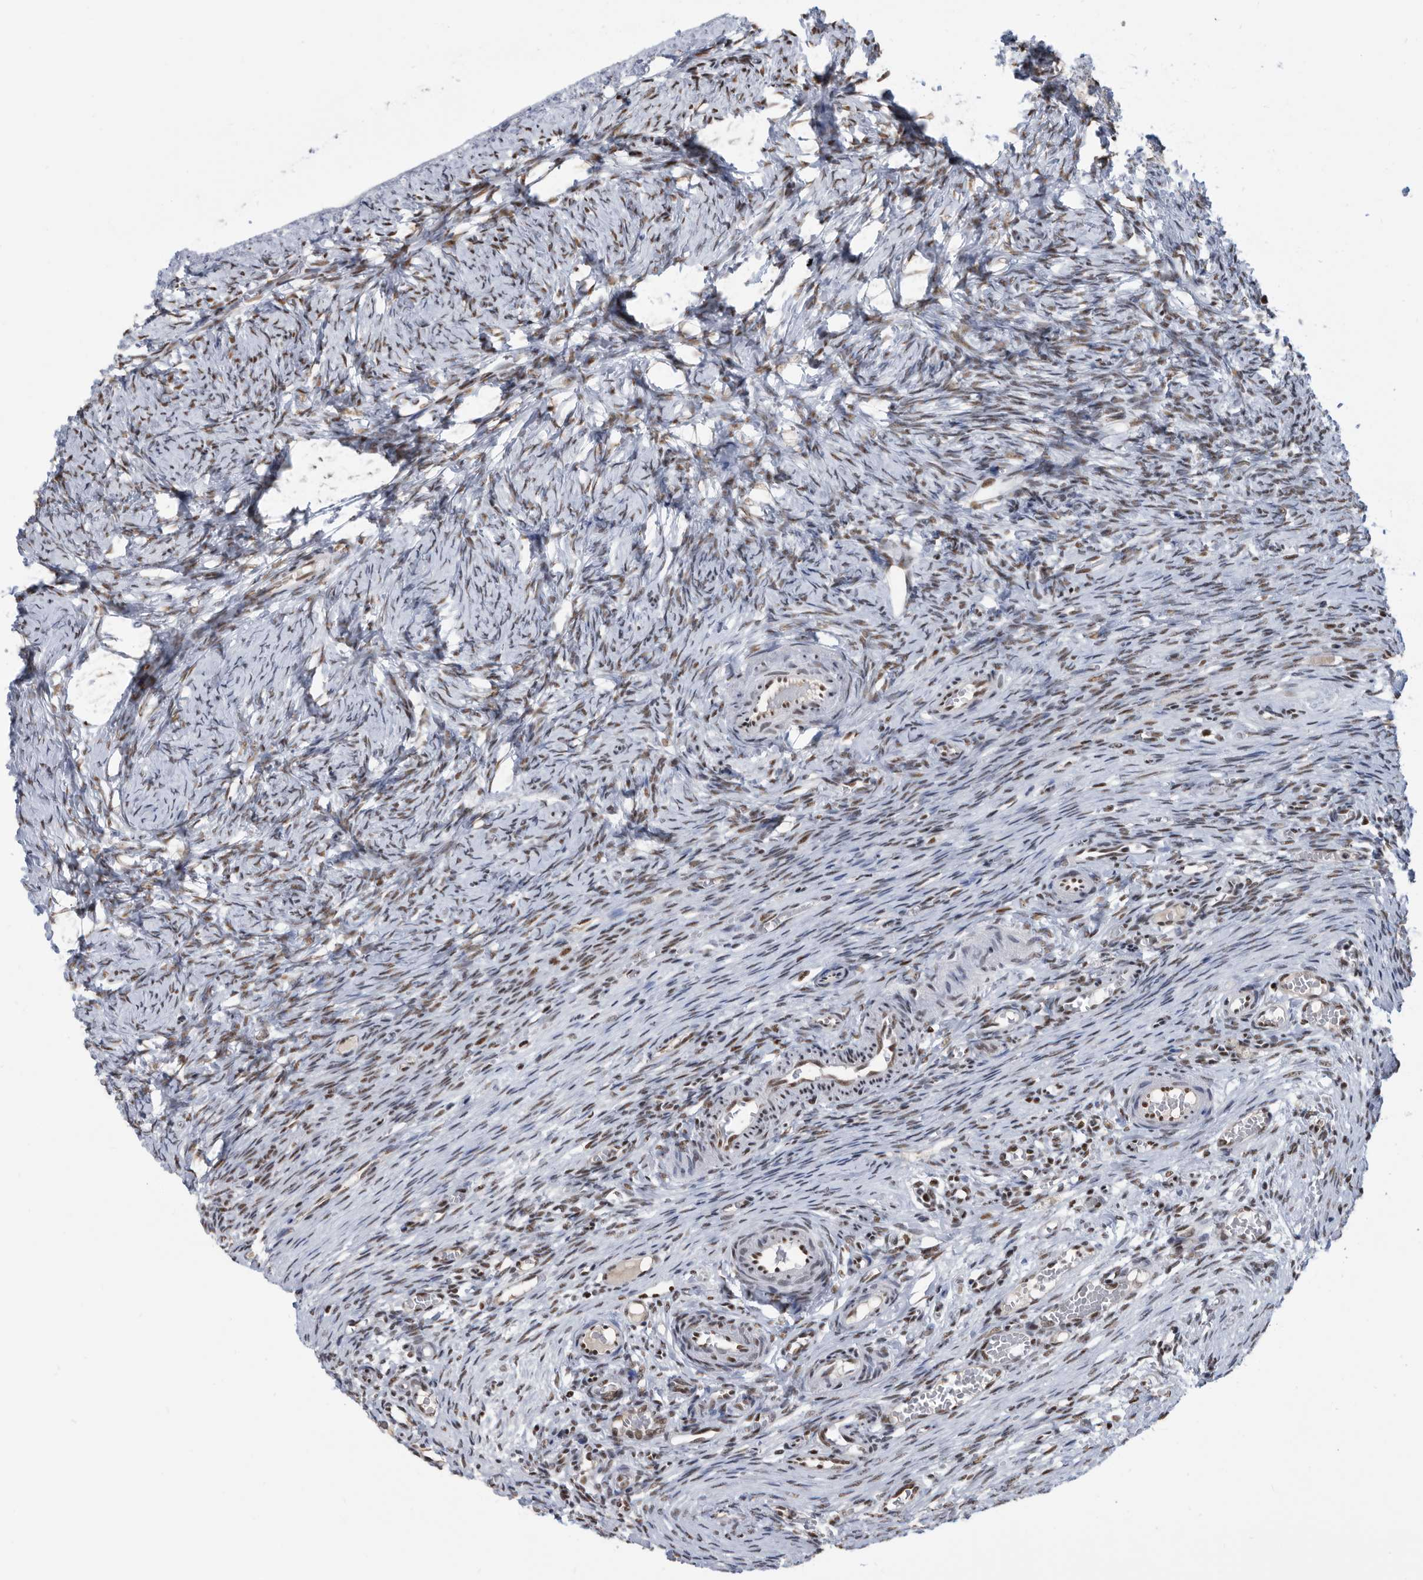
{"staining": {"intensity": "moderate", "quantity": "<25%", "location": "nuclear"}, "tissue": "ovary", "cell_type": "Ovarian stroma cells", "image_type": "normal", "snomed": [{"axis": "morphology", "description": "Adenocarcinoma, NOS"}, {"axis": "topography", "description": "Endometrium"}], "caption": "An immunohistochemistry (IHC) histopathology image of benign tissue is shown. Protein staining in brown highlights moderate nuclear positivity in ovary within ovarian stroma cells. Ihc stains the protein of interest in brown and the nuclei are stained blue.", "gene": "SF3A1", "patient": {"sex": "female", "age": 32}}